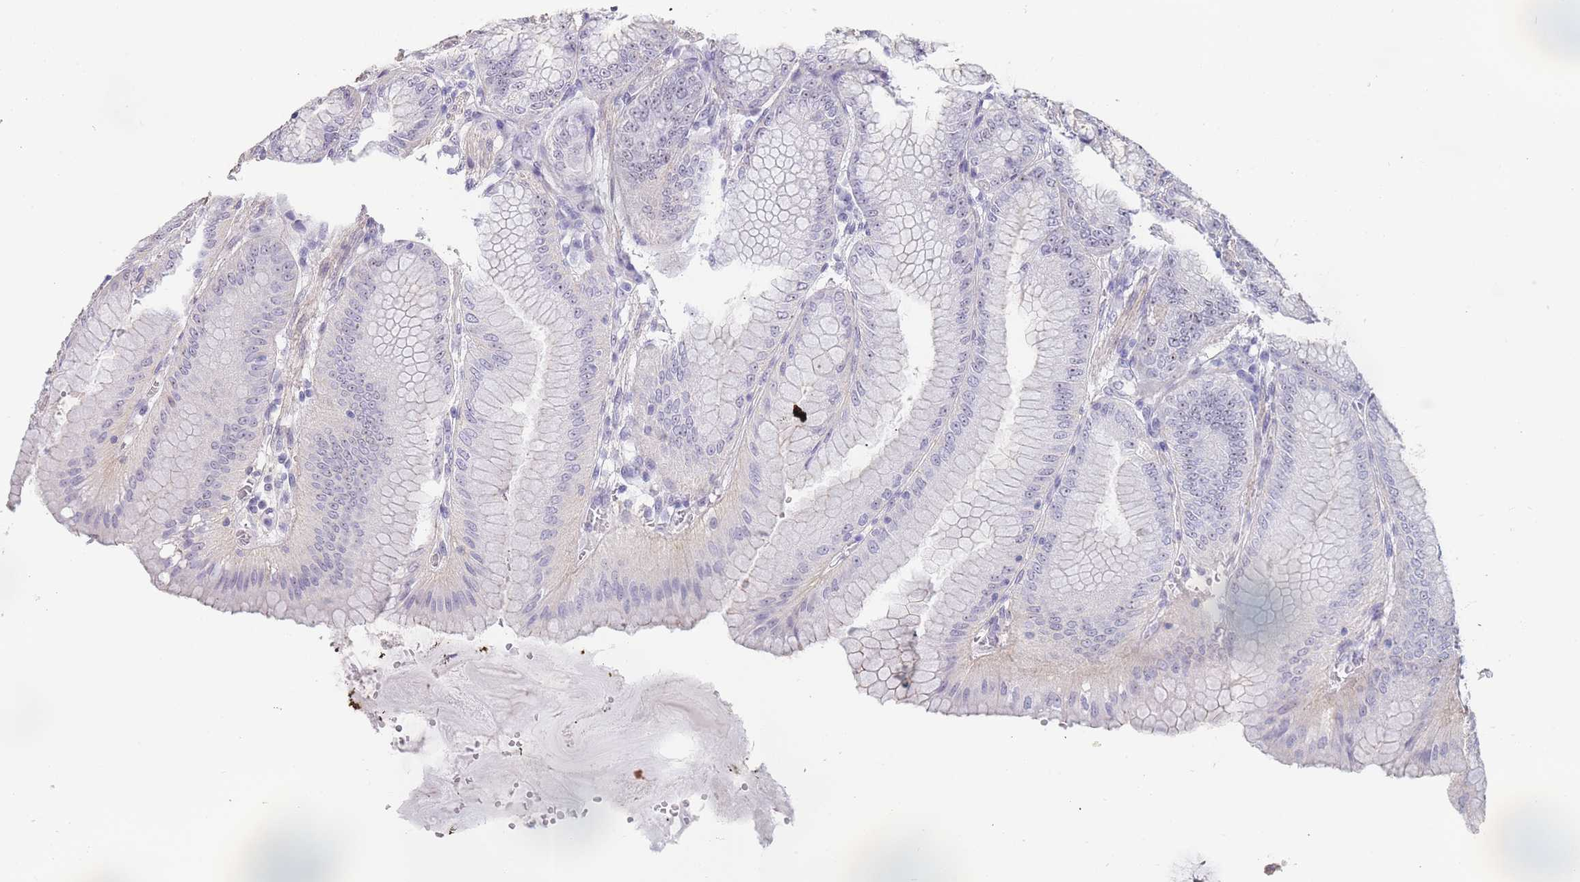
{"staining": {"intensity": "negative", "quantity": "none", "location": "none"}, "tissue": "stomach", "cell_type": "Glandular cells", "image_type": "normal", "snomed": [{"axis": "morphology", "description": "Normal tissue, NOS"}, {"axis": "topography", "description": "Stomach, lower"}], "caption": "DAB immunohistochemical staining of benign stomach demonstrates no significant expression in glandular cells. (Brightfield microscopy of DAB immunohistochemistry (IHC) at high magnification).", "gene": "NOP14", "patient": {"sex": "male", "age": 71}}